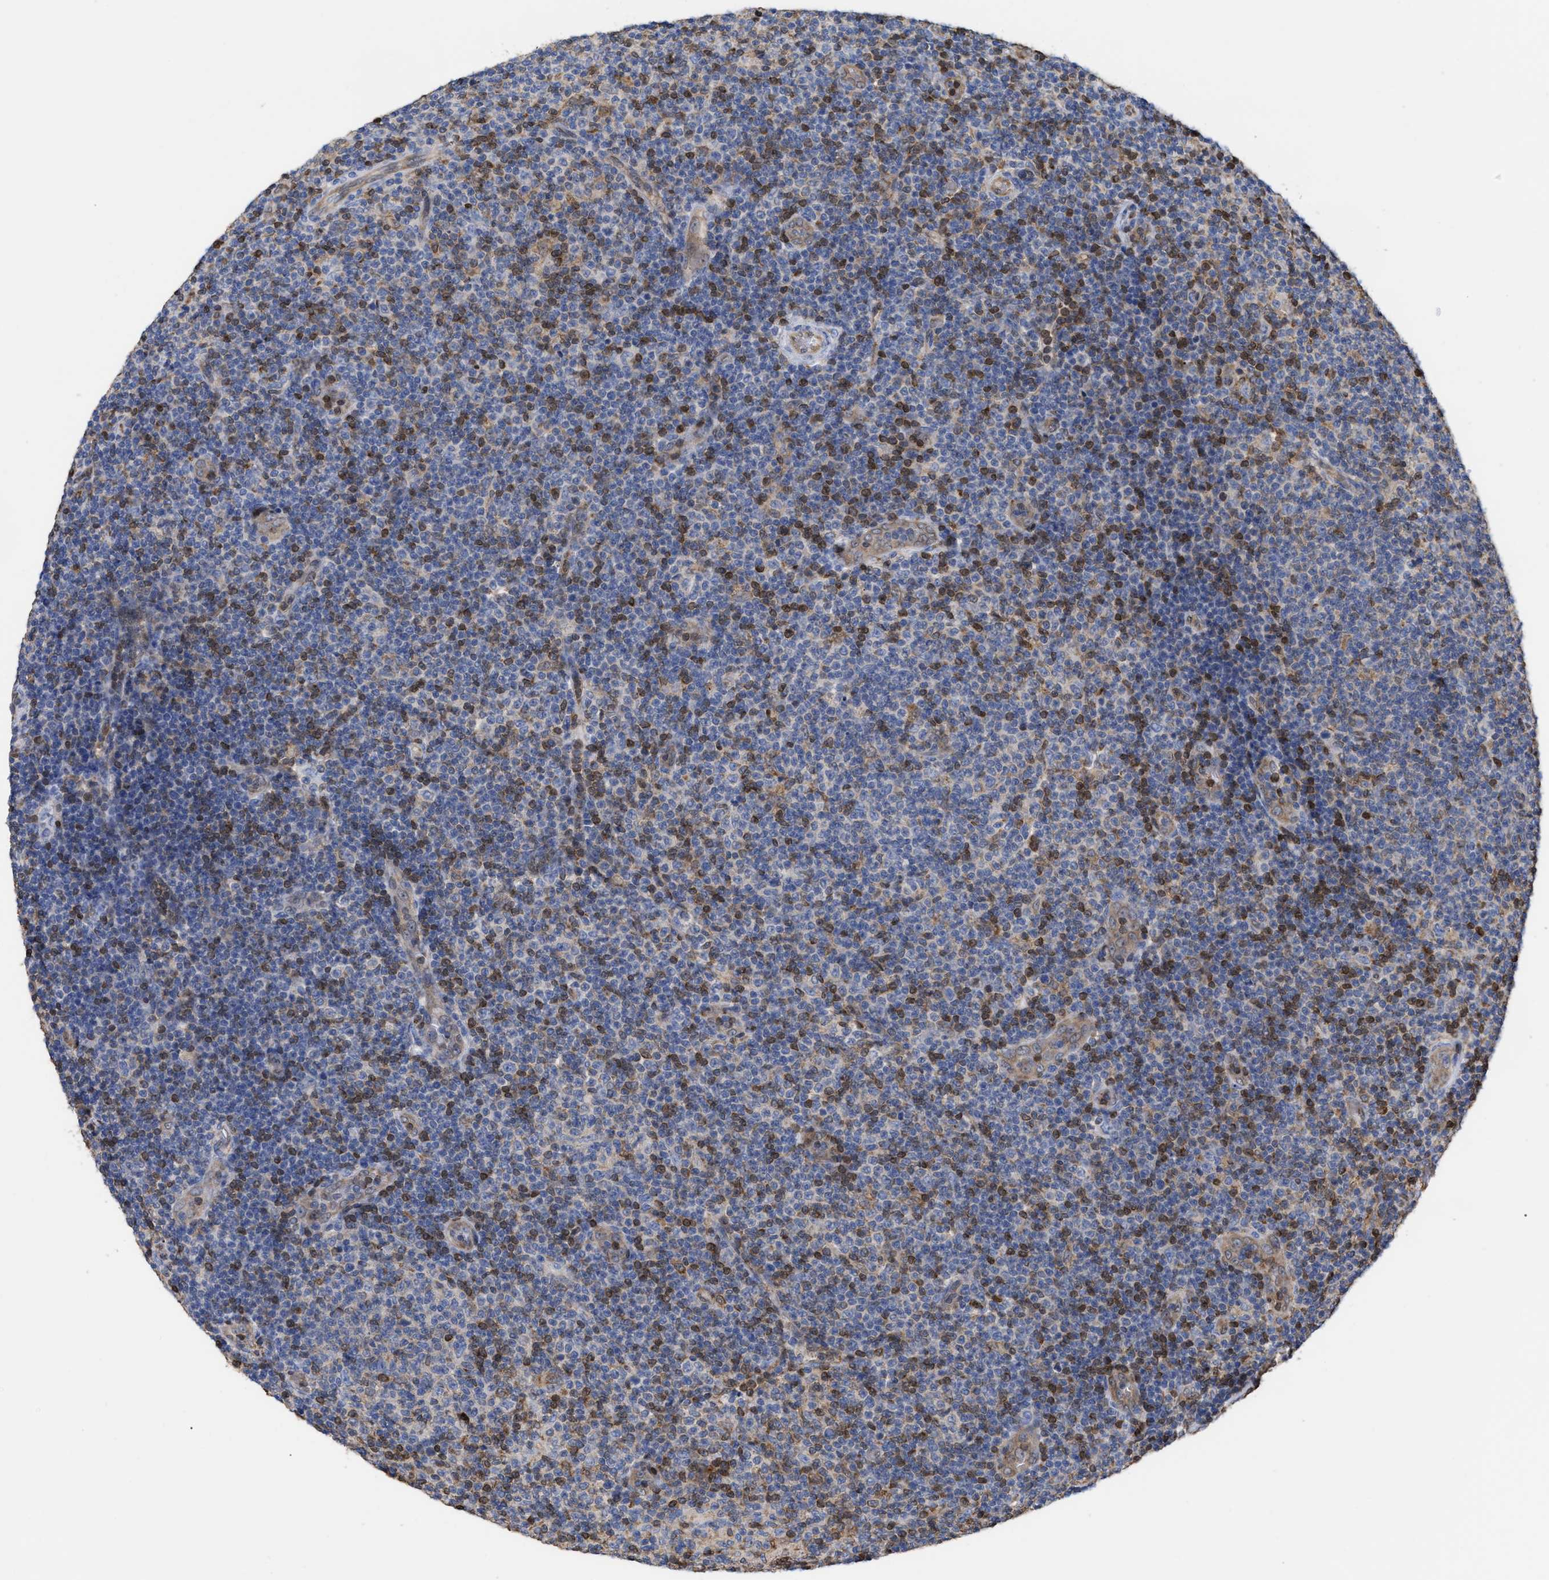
{"staining": {"intensity": "negative", "quantity": "none", "location": "none"}, "tissue": "lymphoma", "cell_type": "Tumor cells", "image_type": "cancer", "snomed": [{"axis": "morphology", "description": "Malignant lymphoma, non-Hodgkin's type, Low grade"}, {"axis": "topography", "description": "Lymph node"}], "caption": "The micrograph shows no significant expression in tumor cells of lymphoma.", "gene": "GIMAP4", "patient": {"sex": "male", "age": 83}}